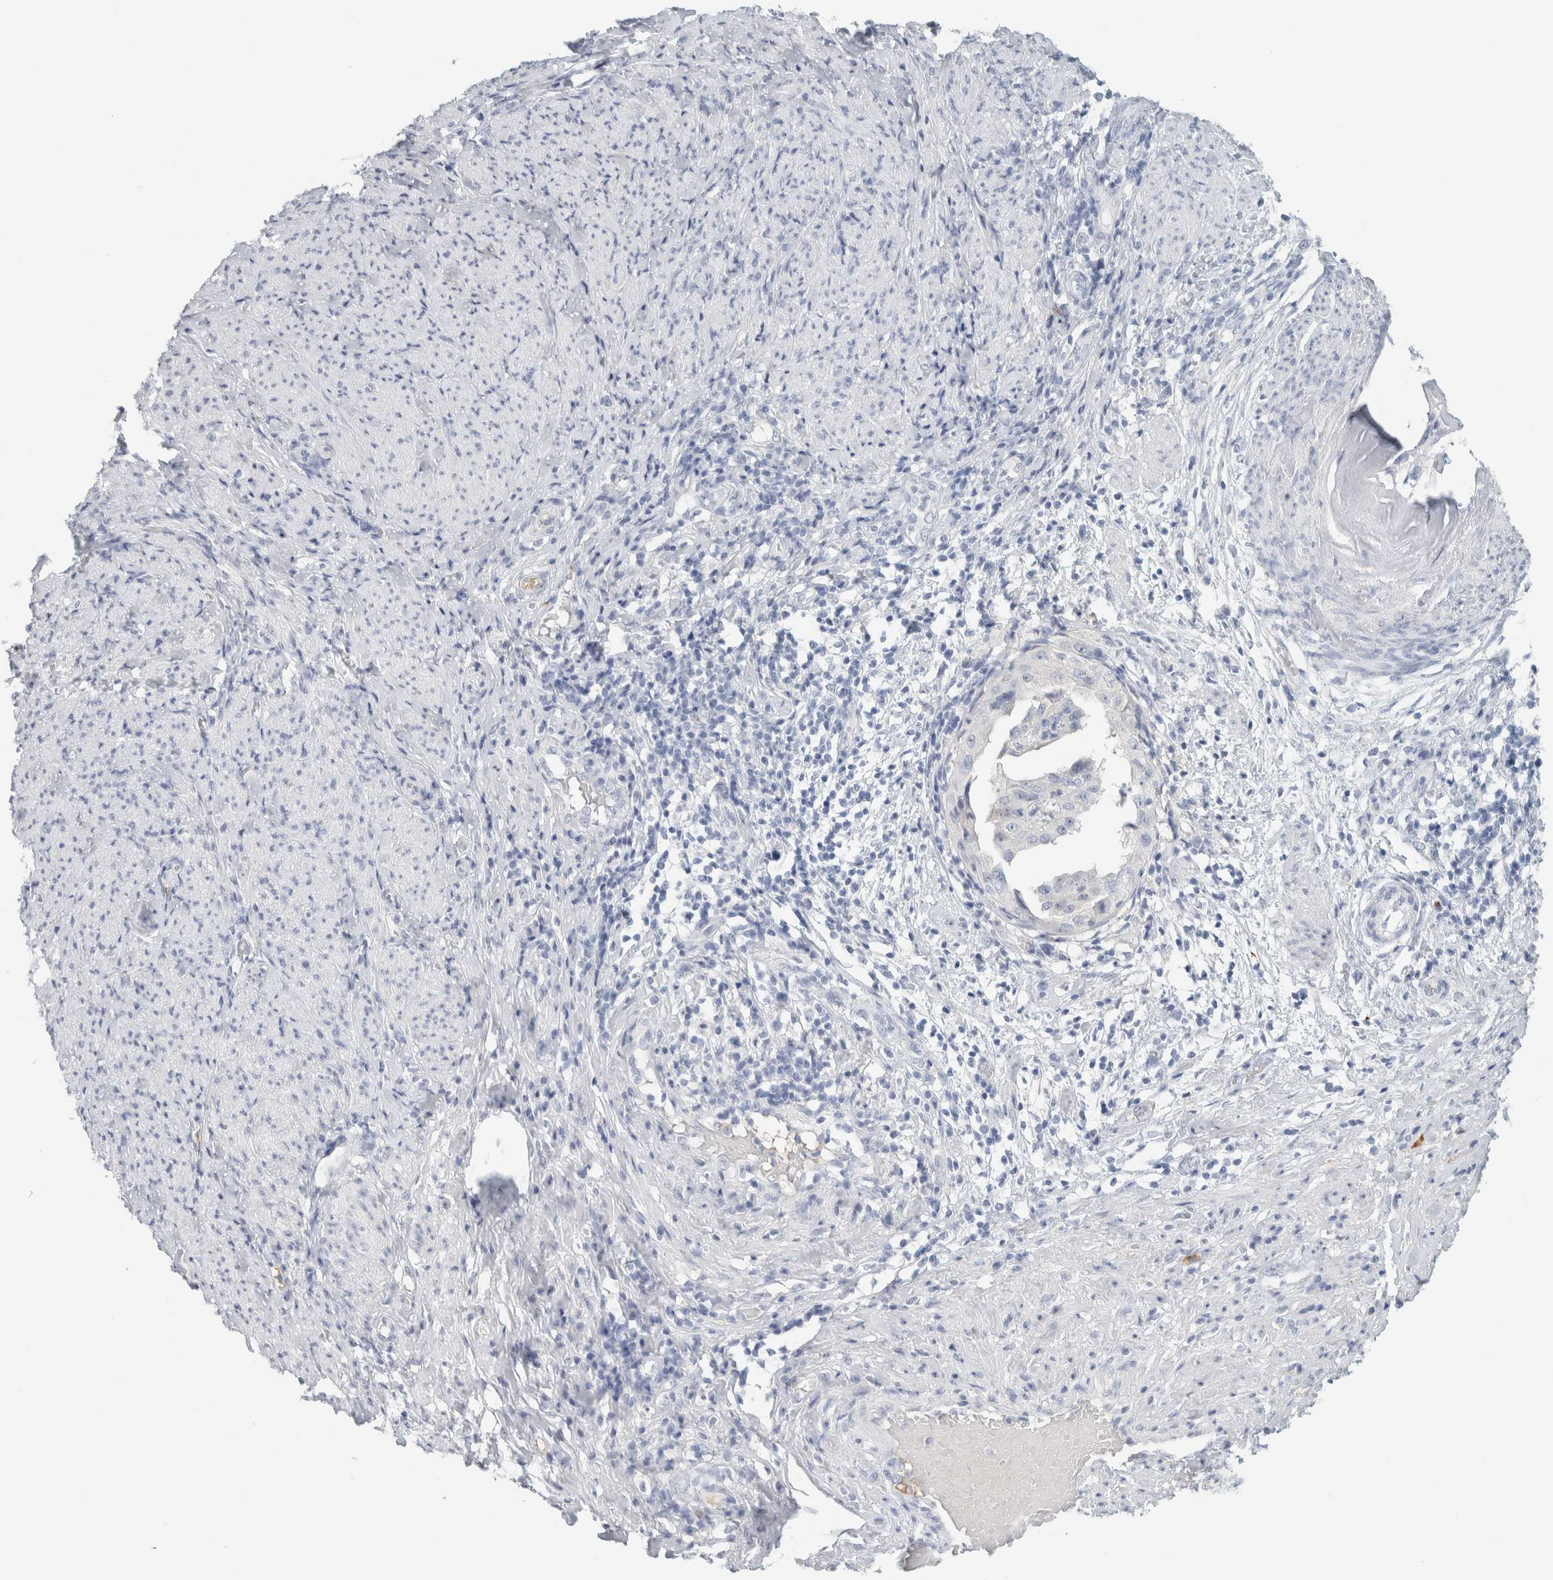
{"staining": {"intensity": "negative", "quantity": "none", "location": "none"}, "tissue": "endometrial cancer", "cell_type": "Tumor cells", "image_type": "cancer", "snomed": [{"axis": "morphology", "description": "Adenocarcinoma, NOS"}, {"axis": "topography", "description": "Endometrium"}], "caption": "Endometrial adenocarcinoma was stained to show a protein in brown. There is no significant positivity in tumor cells.", "gene": "IL6", "patient": {"sex": "female", "age": 85}}